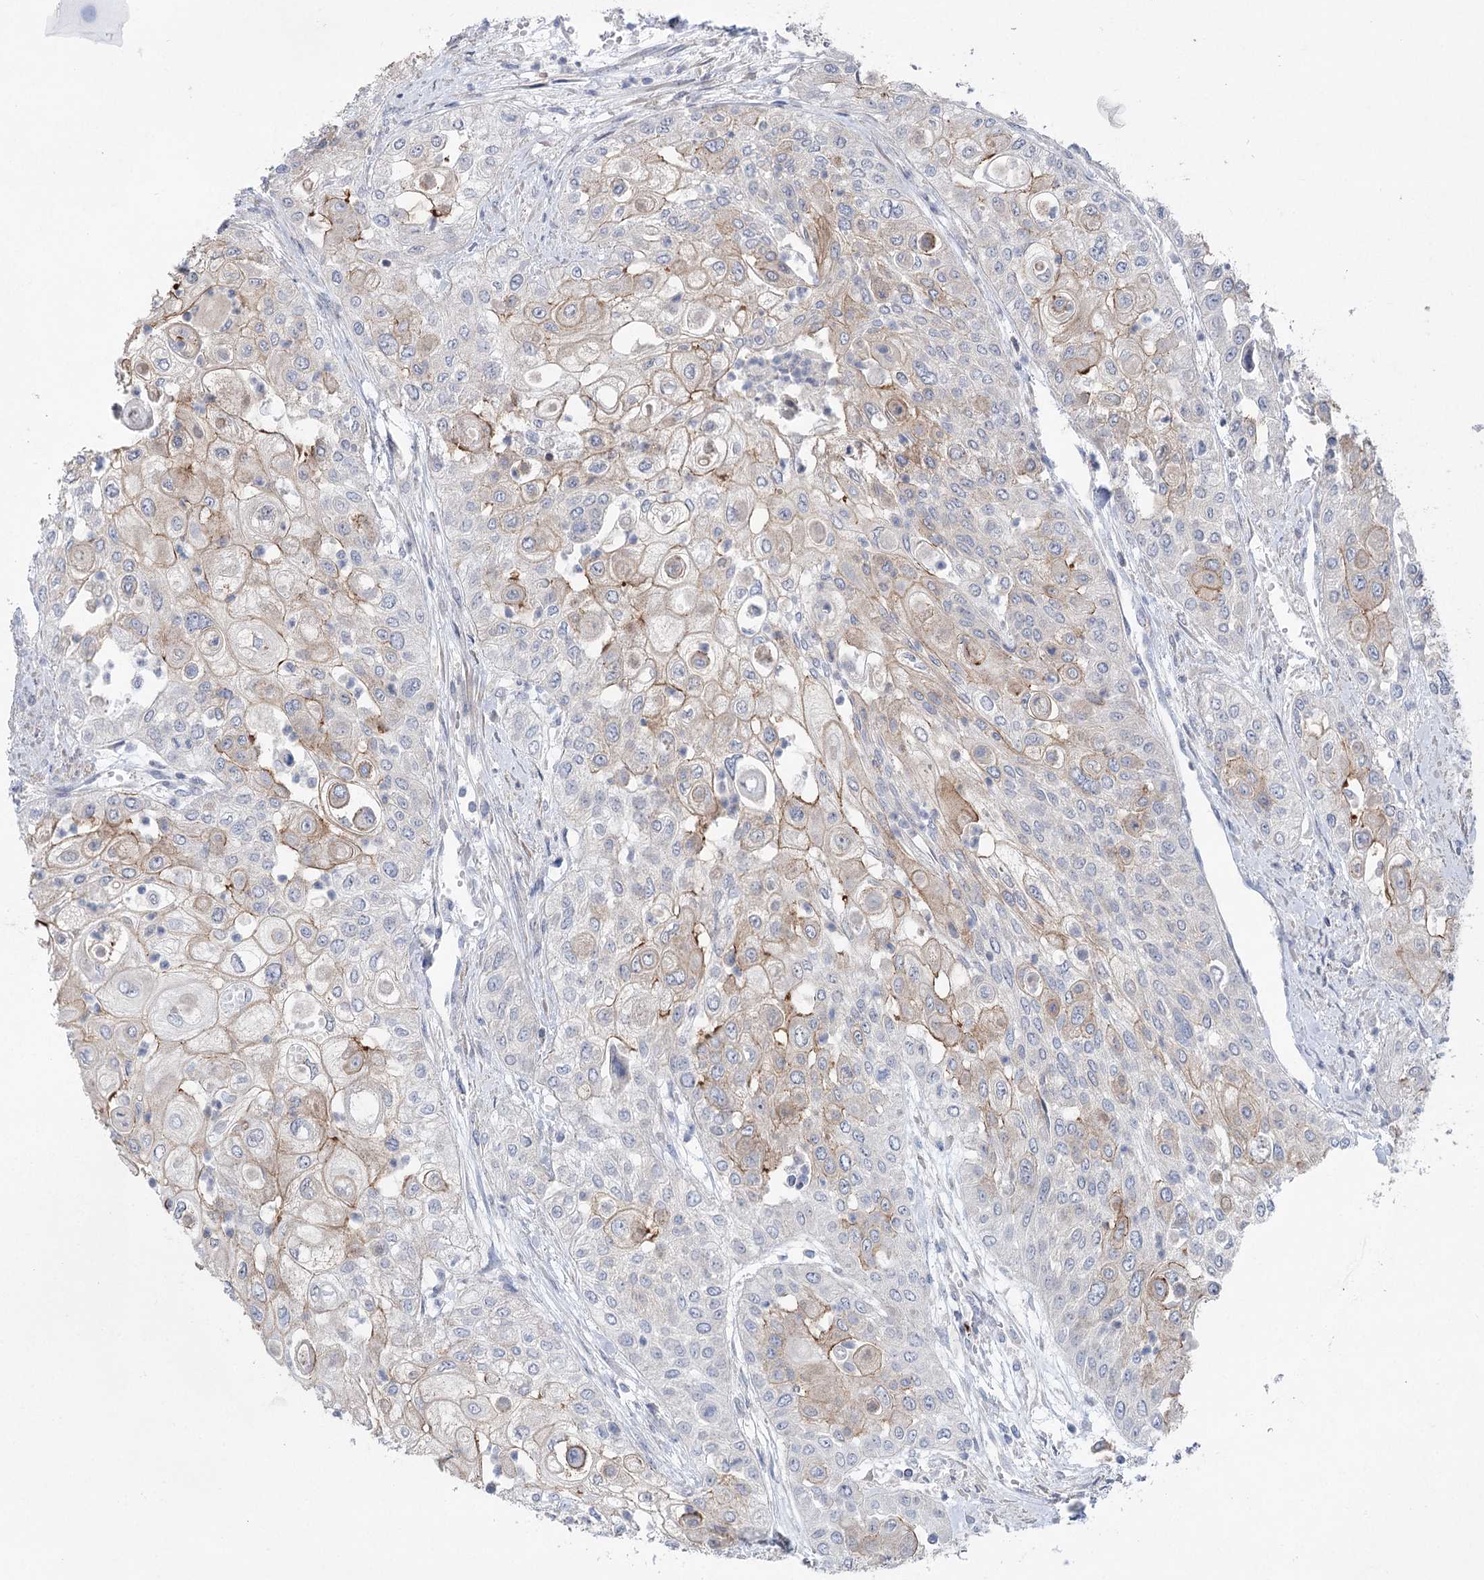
{"staining": {"intensity": "moderate", "quantity": "<25%", "location": "cytoplasmic/membranous"}, "tissue": "urothelial cancer", "cell_type": "Tumor cells", "image_type": "cancer", "snomed": [{"axis": "morphology", "description": "Urothelial carcinoma, High grade"}, {"axis": "topography", "description": "Urinary bladder"}], "caption": "IHC (DAB) staining of human urothelial cancer demonstrates moderate cytoplasmic/membranous protein positivity in approximately <25% of tumor cells.", "gene": "SCN11A", "patient": {"sex": "female", "age": 79}}